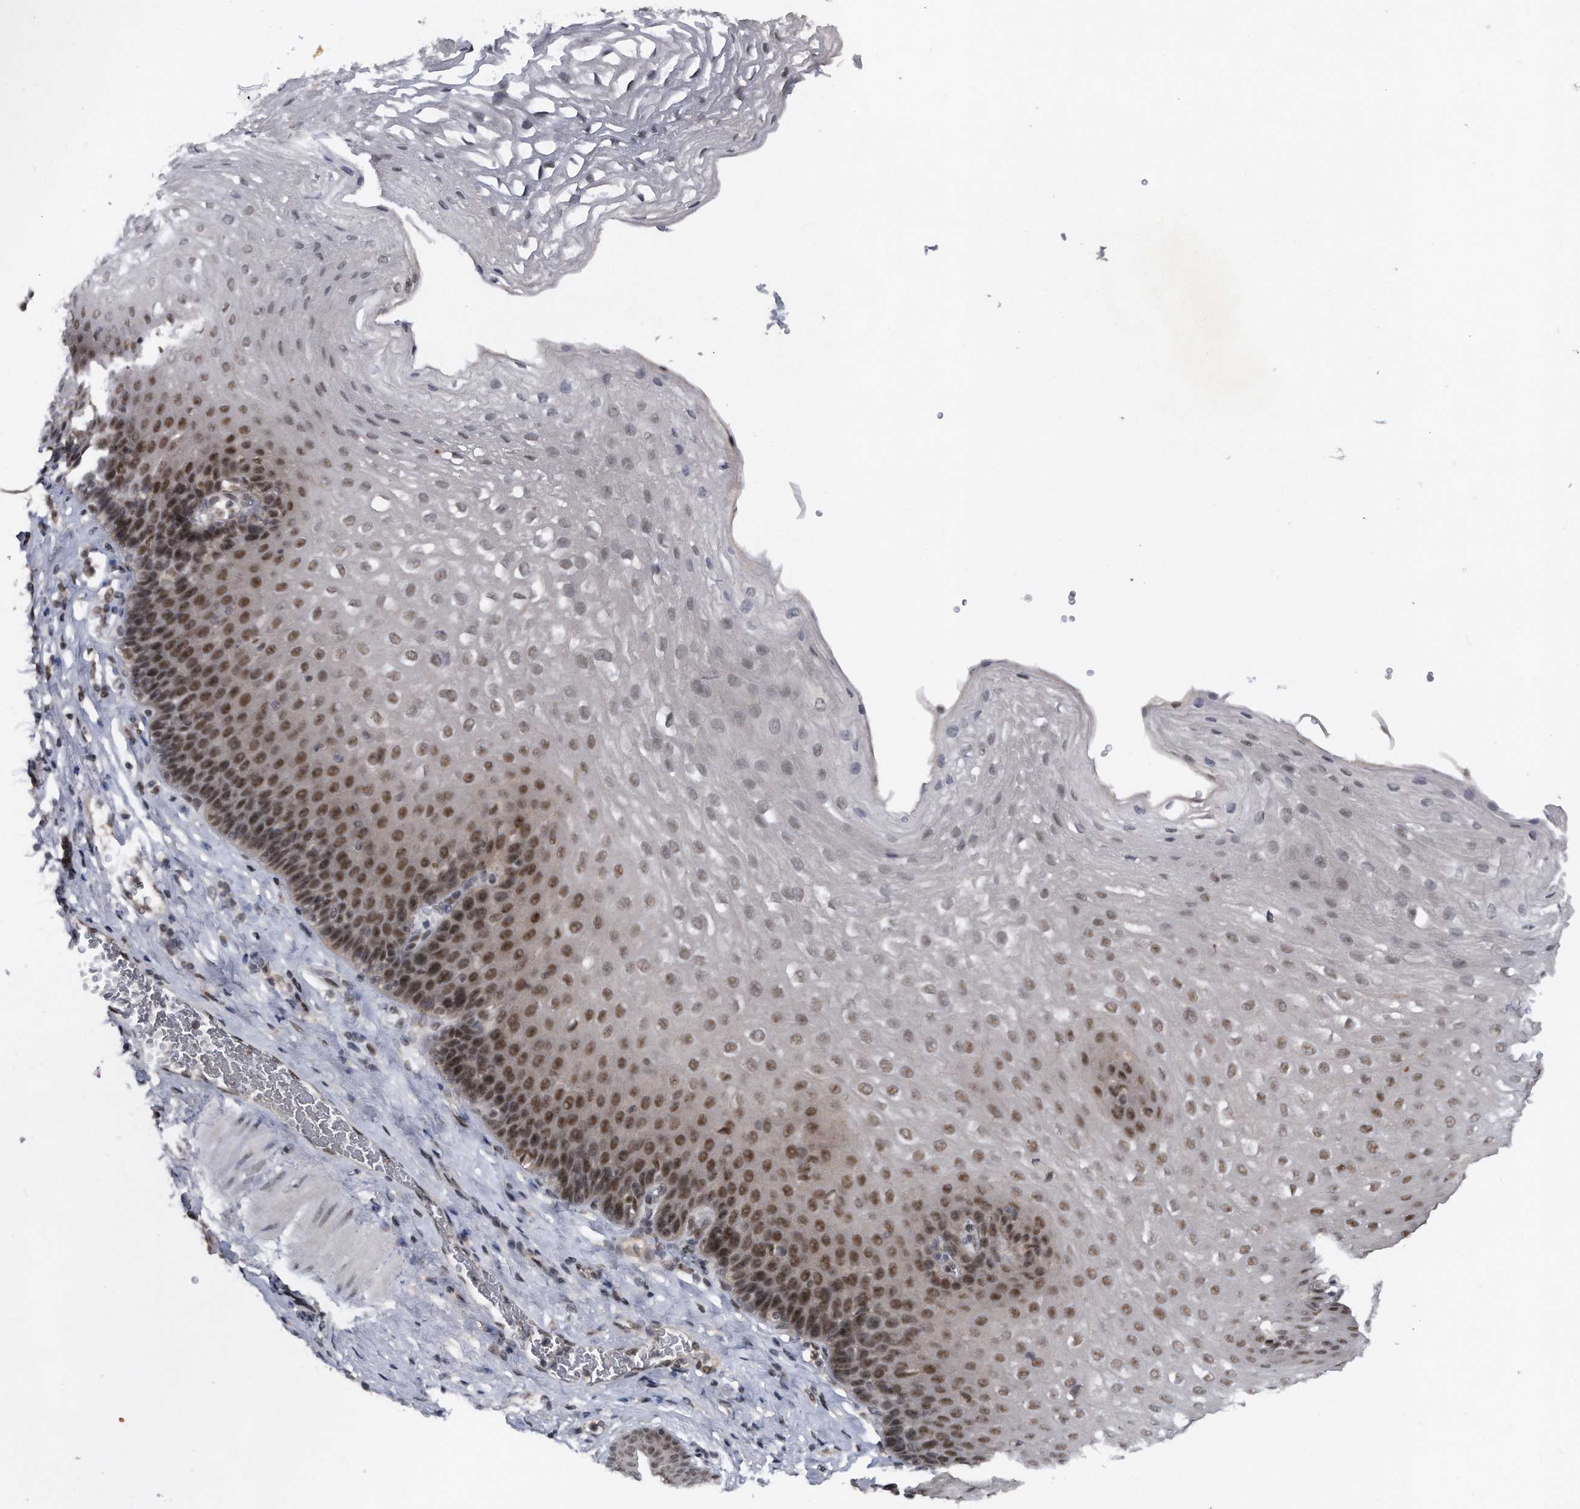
{"staining": {"intensity": "moderate", "quantity": "25%-75%", "location": "nuclear"}, "tissue": "esophagus", "cell_type": "Squamous epithelial cells", "image_type": "normal", "snomed": [{"axis": "morphology", "description": "Normal tissue, NOS"}, {"axis": "topography", "description": "Esophagus"}], "caption": "Immunohistochemistry (IHC) of unremarkable esophagus demonstrates medium levels of moderate nuclear expression in about 25%-75% of squamous epithelial cells. (DAB (3,3'-diaminobenzidine) IHC with brightfield microscopy, high magnification).", "gene": "VIRMA", "patient": {"sex": "female", "age": 66}}